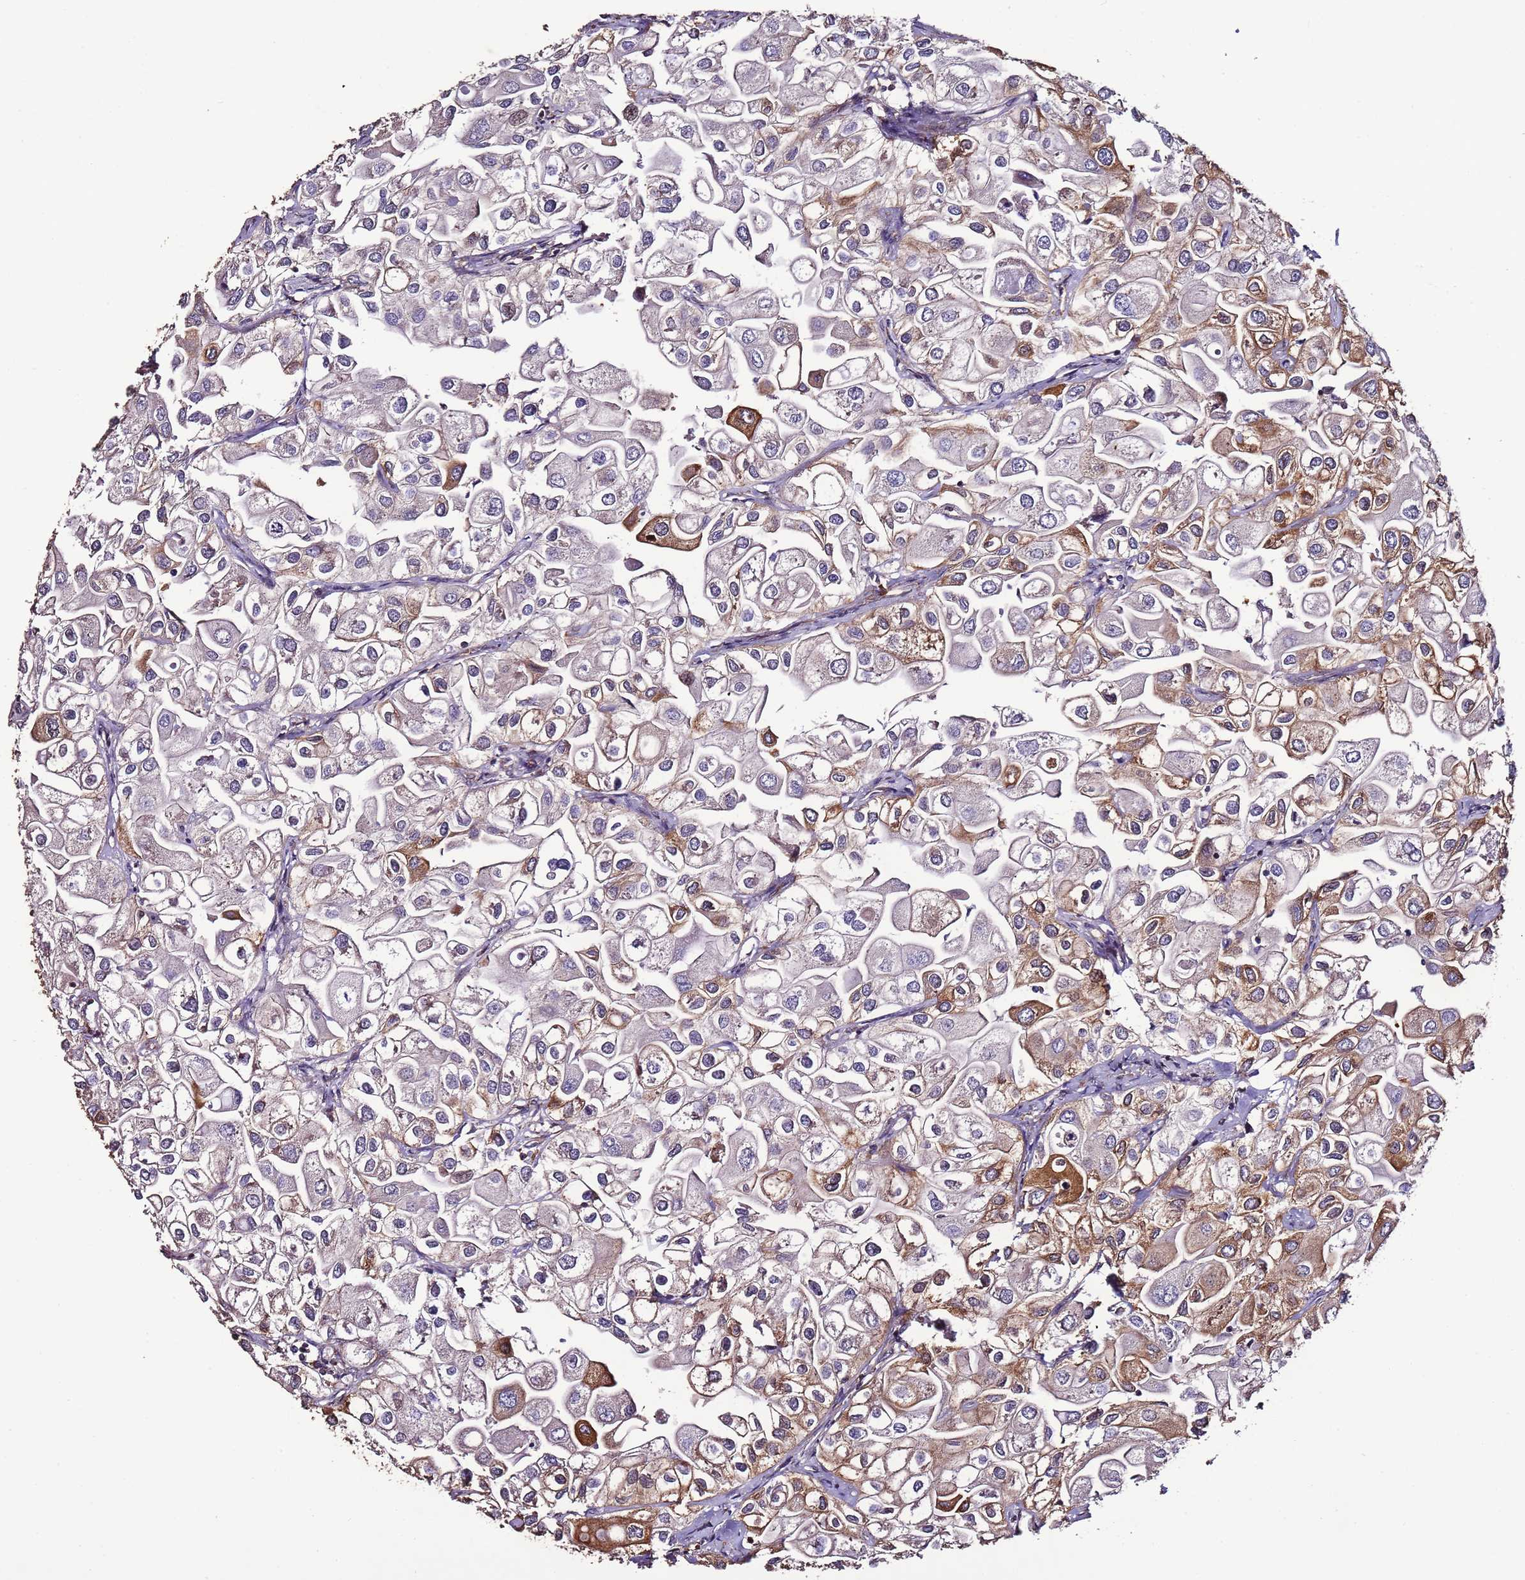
{"staining": {"intensity": "strong", "quantity": "25%-75%", "location": "cytoplasmic/membranous"}, "tissue": "urothelial cancer", "cell_type": "Tumor cells", "image_type": "cancer", "snomed": [{"axis": "morphology", "description": "Urothelial carcinoma, High grade"}, {"axis": "topography", "description": "Urinary bladder"}], "caption": "Immunohistochemical staining of human urothelial cancer exhibits strong cytoplasmic/membranous protein staining in about 25%-75% of tumor cells.", "gene": "SLC41A3", "patient": {"sex": "male", "age": 64}}